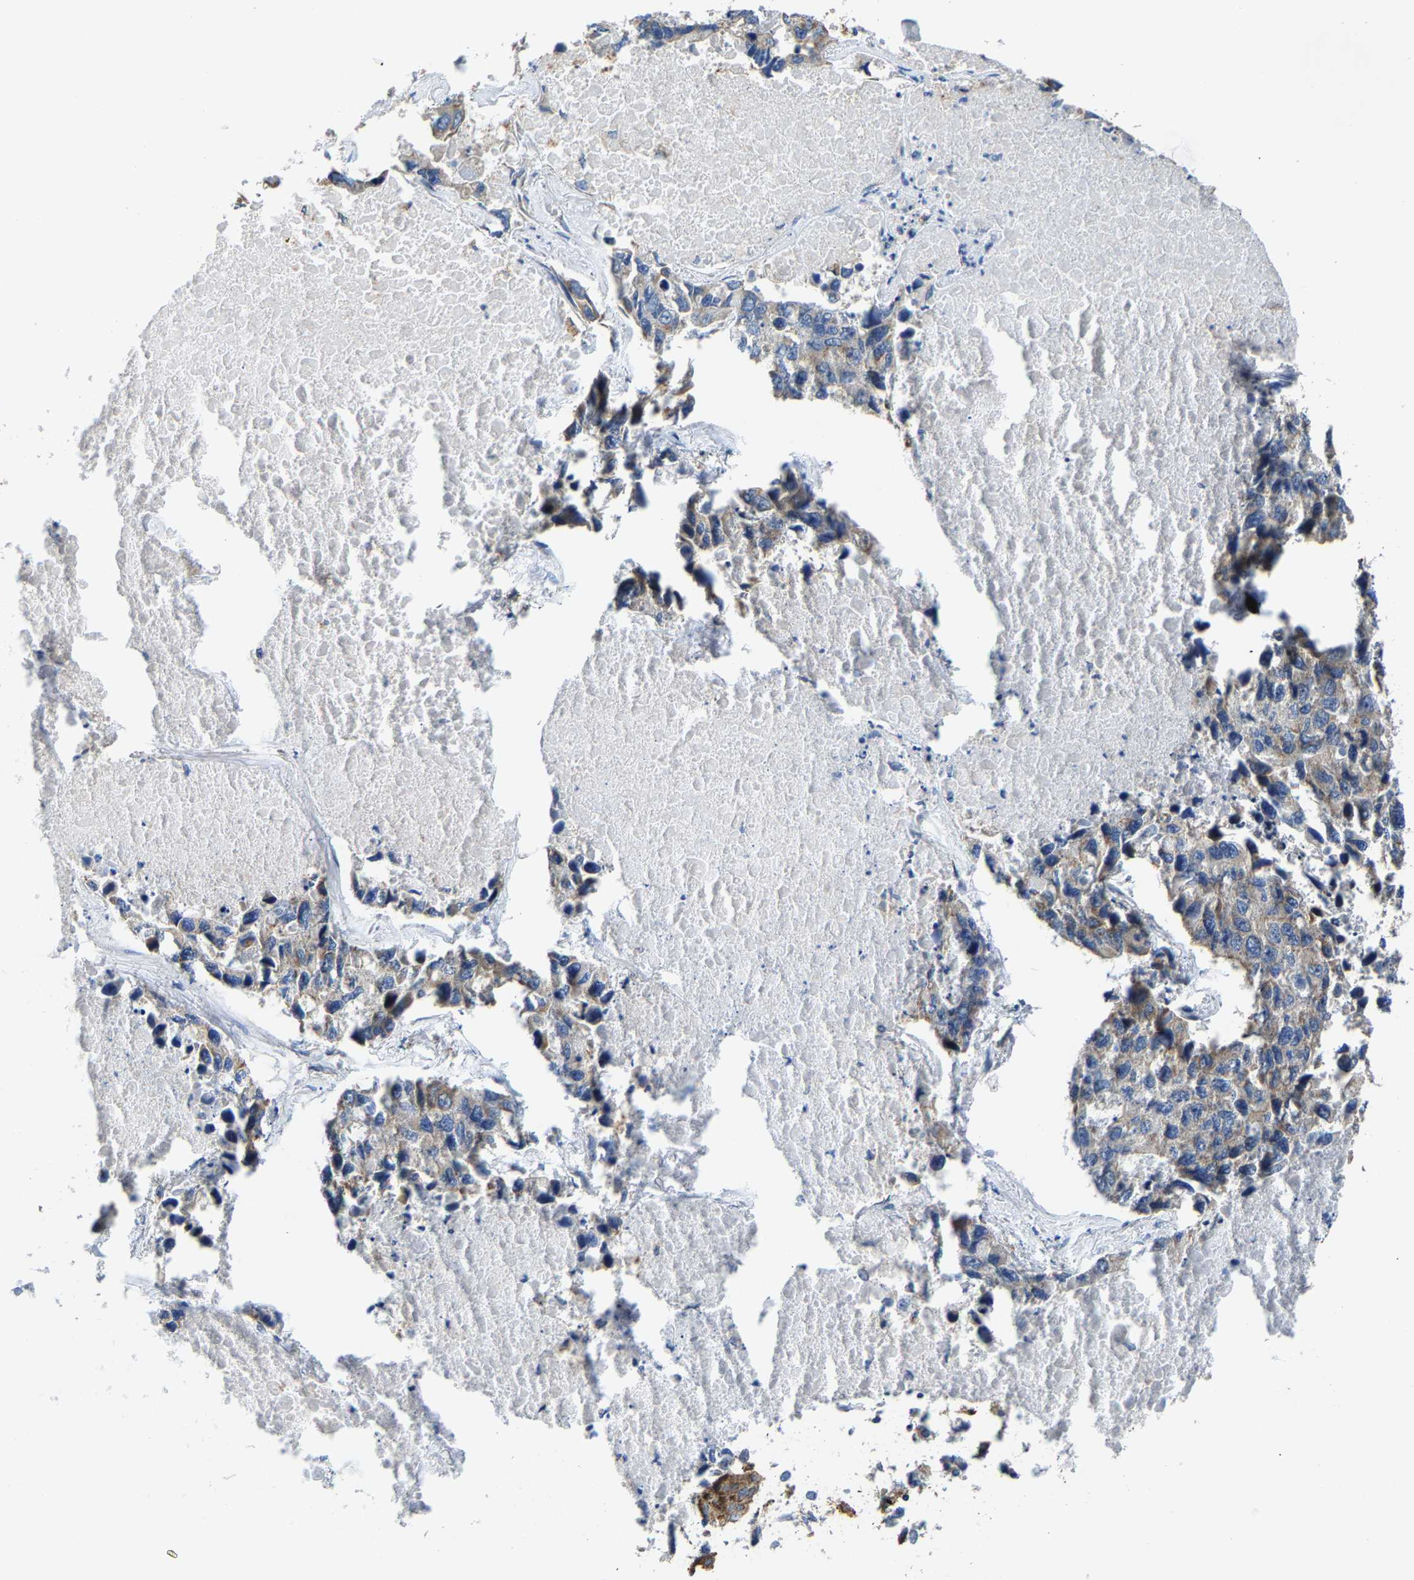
{"staining": {"intensity": "moderate", "quantity": ">75%", "location": "cytoplasmic/membranous"}, "tissue": "lung cancer", "cell_type": "Tumor cells", "image_type": "cancer", "snomed": [{"axis": "morphology", "description": "Adenocarcinoma, NOS"}, {"axis": "topography", "description": "Lung"}], "caption": "Moderate cytoplasmic/membranous protein positivity is present in about >75% of tumor cells in lung adenocarcinoma. The staining was performed using DAB, with brown indicating positive protein expression. Nuclei are stained blue with hematoxylin.", "gene": "AGK", "patient": {"sex": "male", "age": 64}}